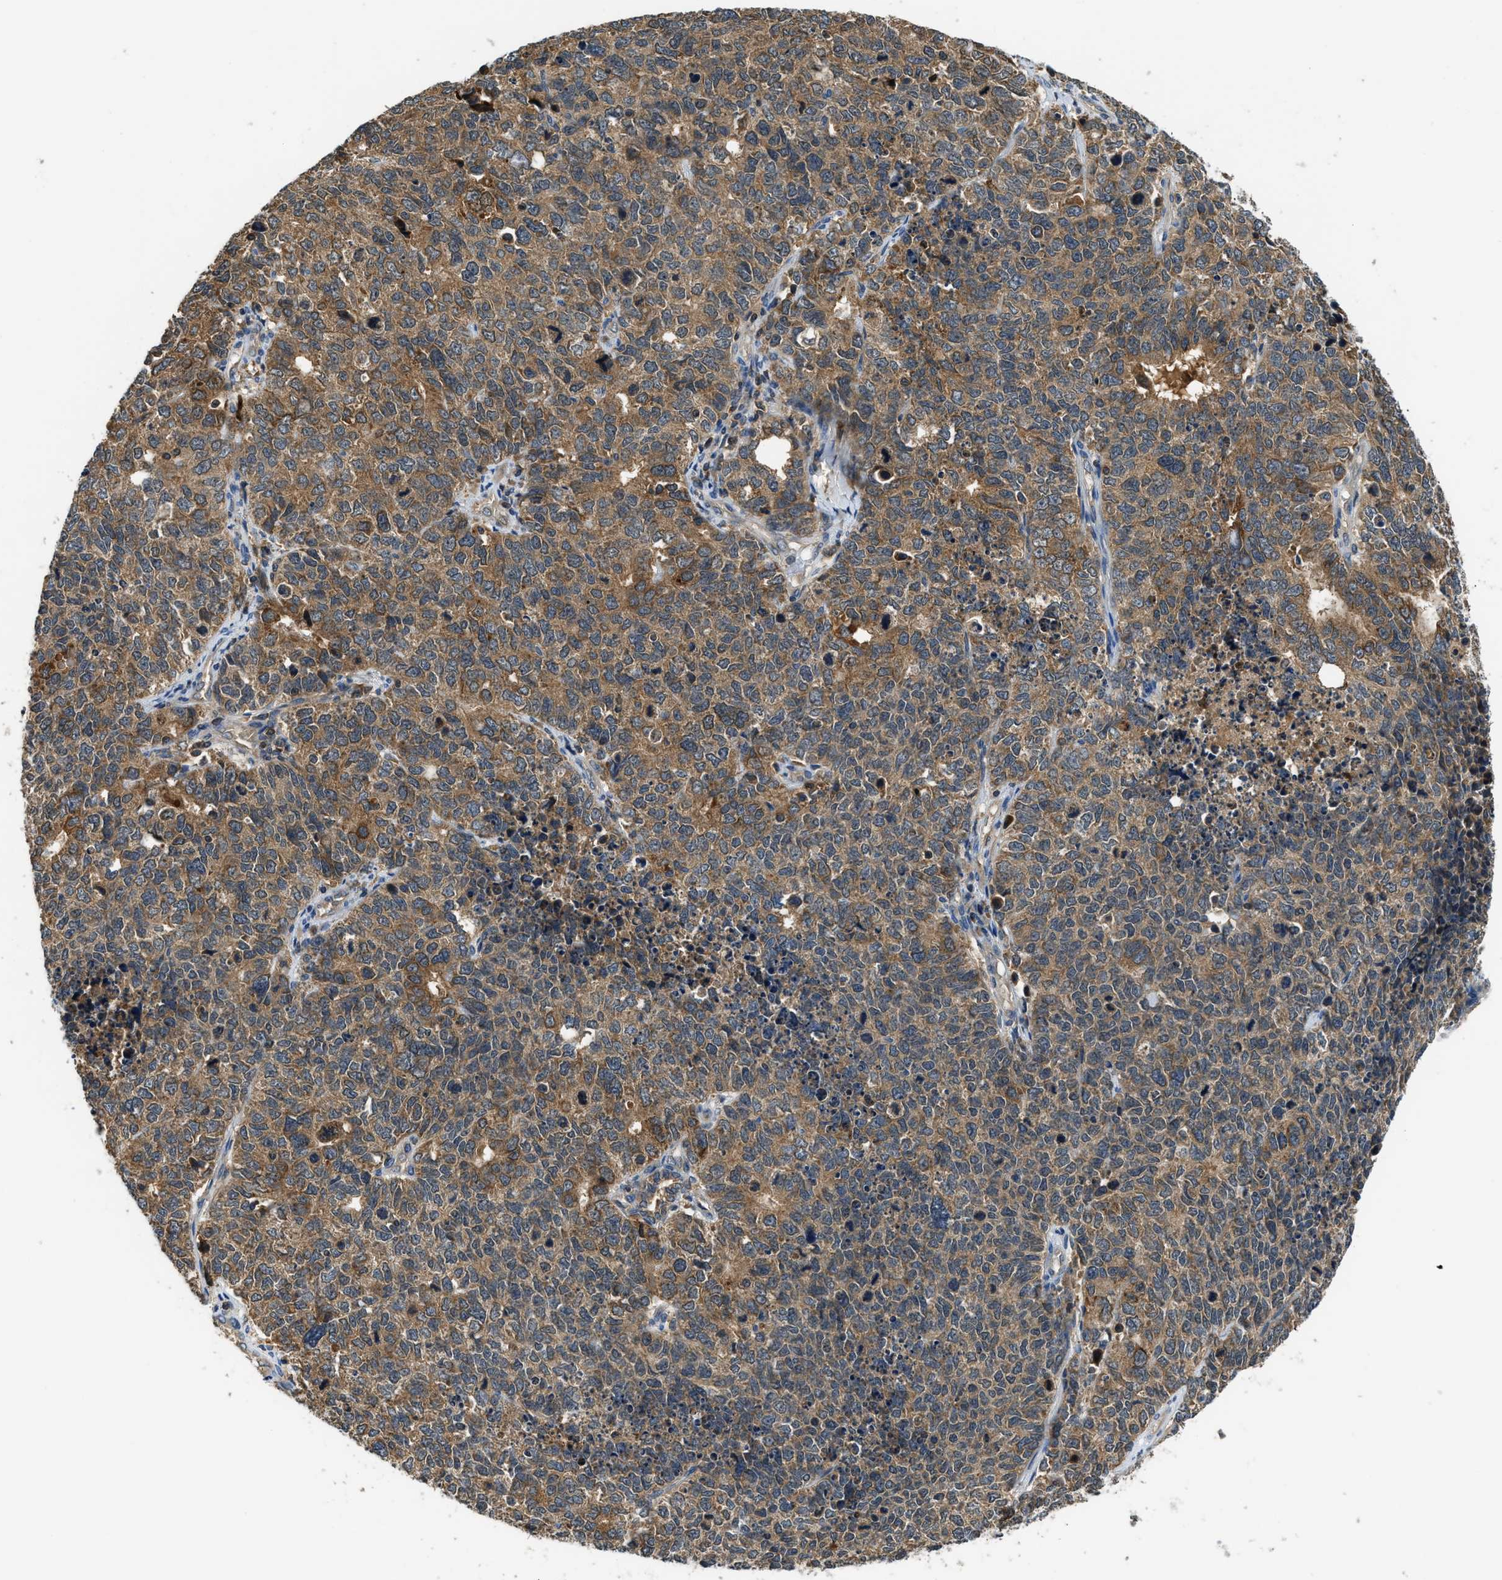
{"staining": {"intensity": "moderate", "quantity": ">75%", "location": "cytoplasmic/membranous"}, "tissue": "cervical cancer", "cell_type": "Tumor cells", "image_type": "cancer", "snomed": [{"axis": "morphology", "description": "Squamous cell carcinoma, NOS"}, {"axis": "topography", "description": "Cervix"}], "caption": "Tumor cells exhibit medium levels of moderate cytoplasmic/membranous expression in approximately >75% of cells in human squamous cell carcinoma (cervical).", "gene": "PAFAH2", "patient": {"sex": "female", "age": 63}}